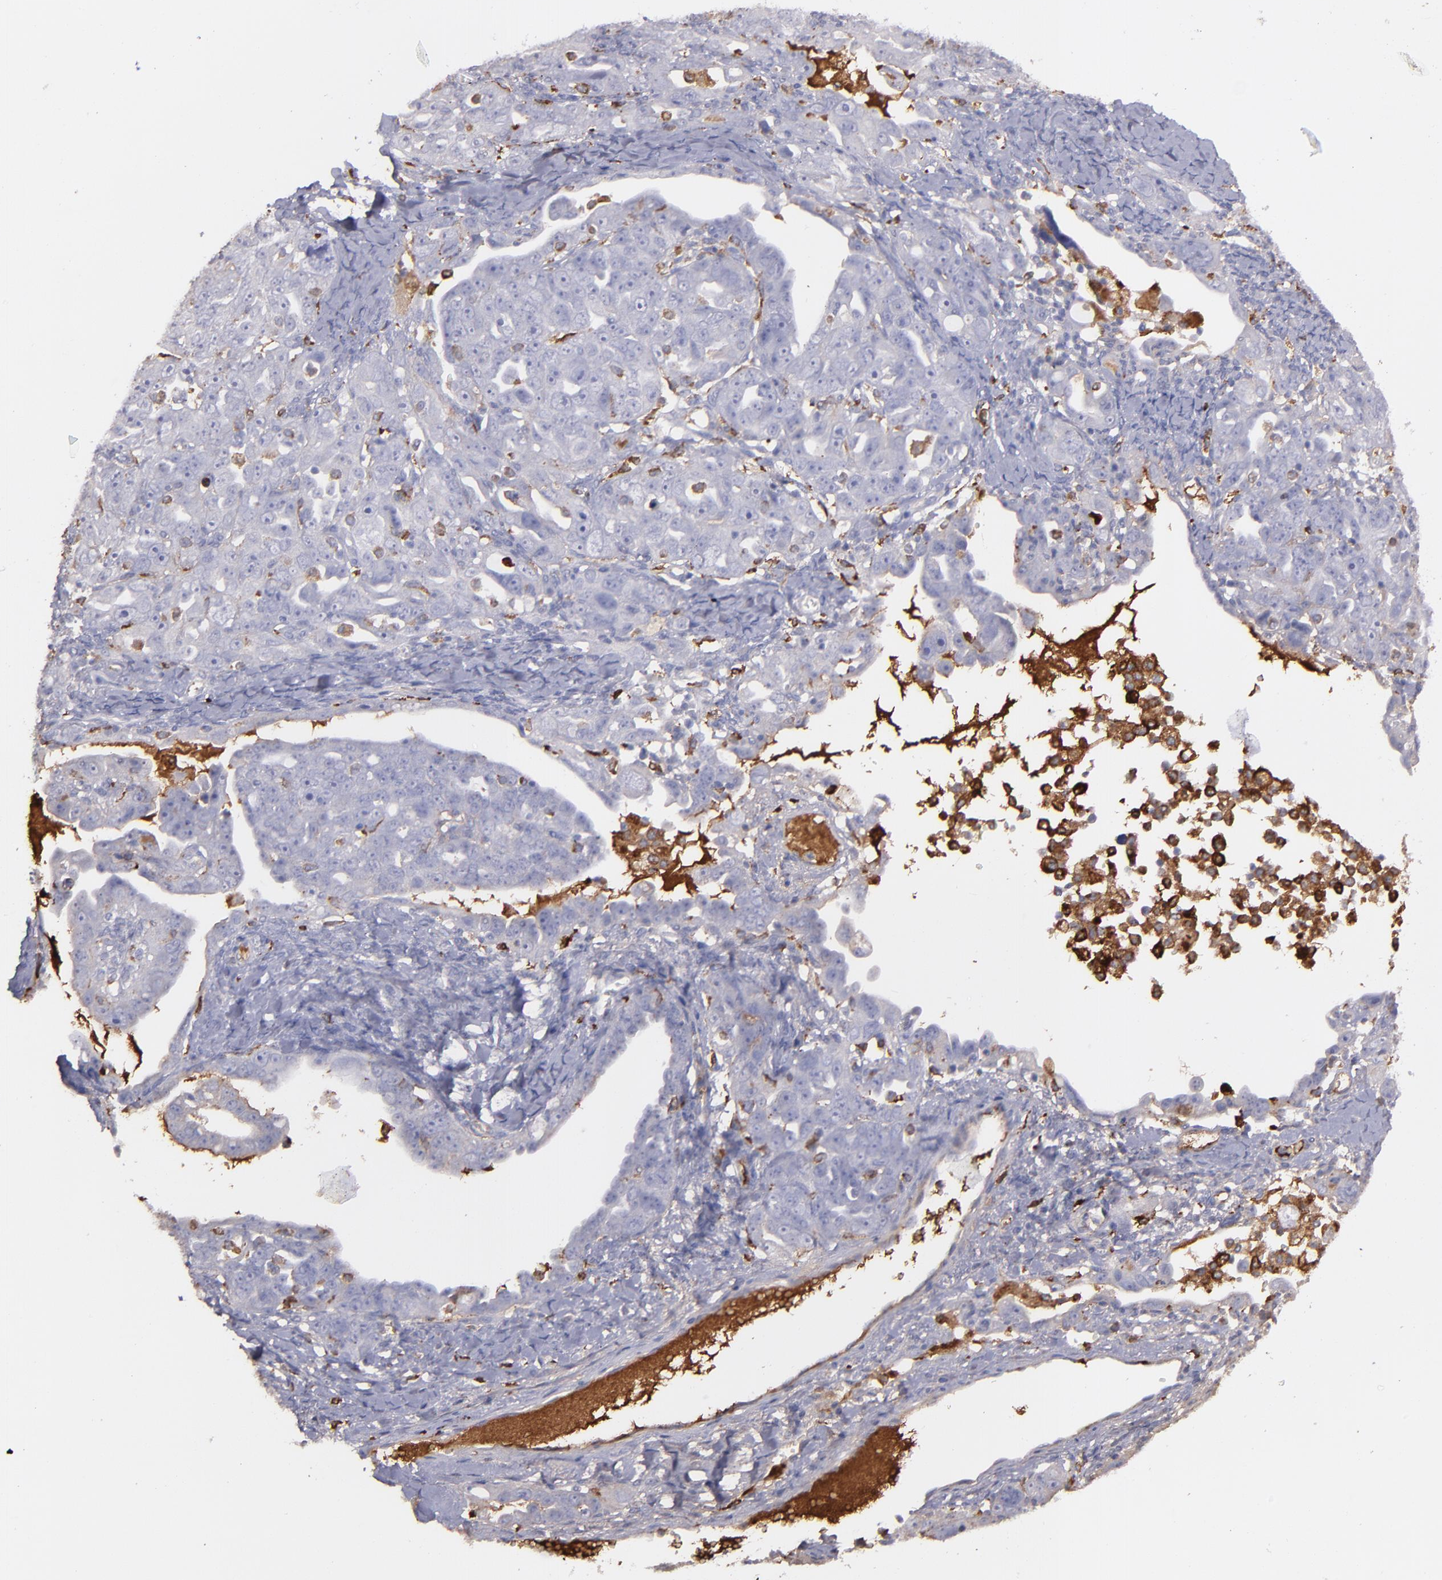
{"staining": {"intensity": "weak", "quantity": "<25%", "location": "cytoplasmic/membranous"}, "tissue": "ovarian cancer", "cell_type": "Tumor cells", "image_type": "cancer", "snomed": [{"axis": "morphology", "description": "Cystadenocarcinoma, serous, NOS"}, {"axis": "topography", "description": "Ovary"}], "caption": "A micrograph of serous cystadenocarcinoma (ovarian) stained for a protein shows no brown staining in tumor cells.", "gene": "C1QA", "patient": {"sex": "female", "age": 66}}